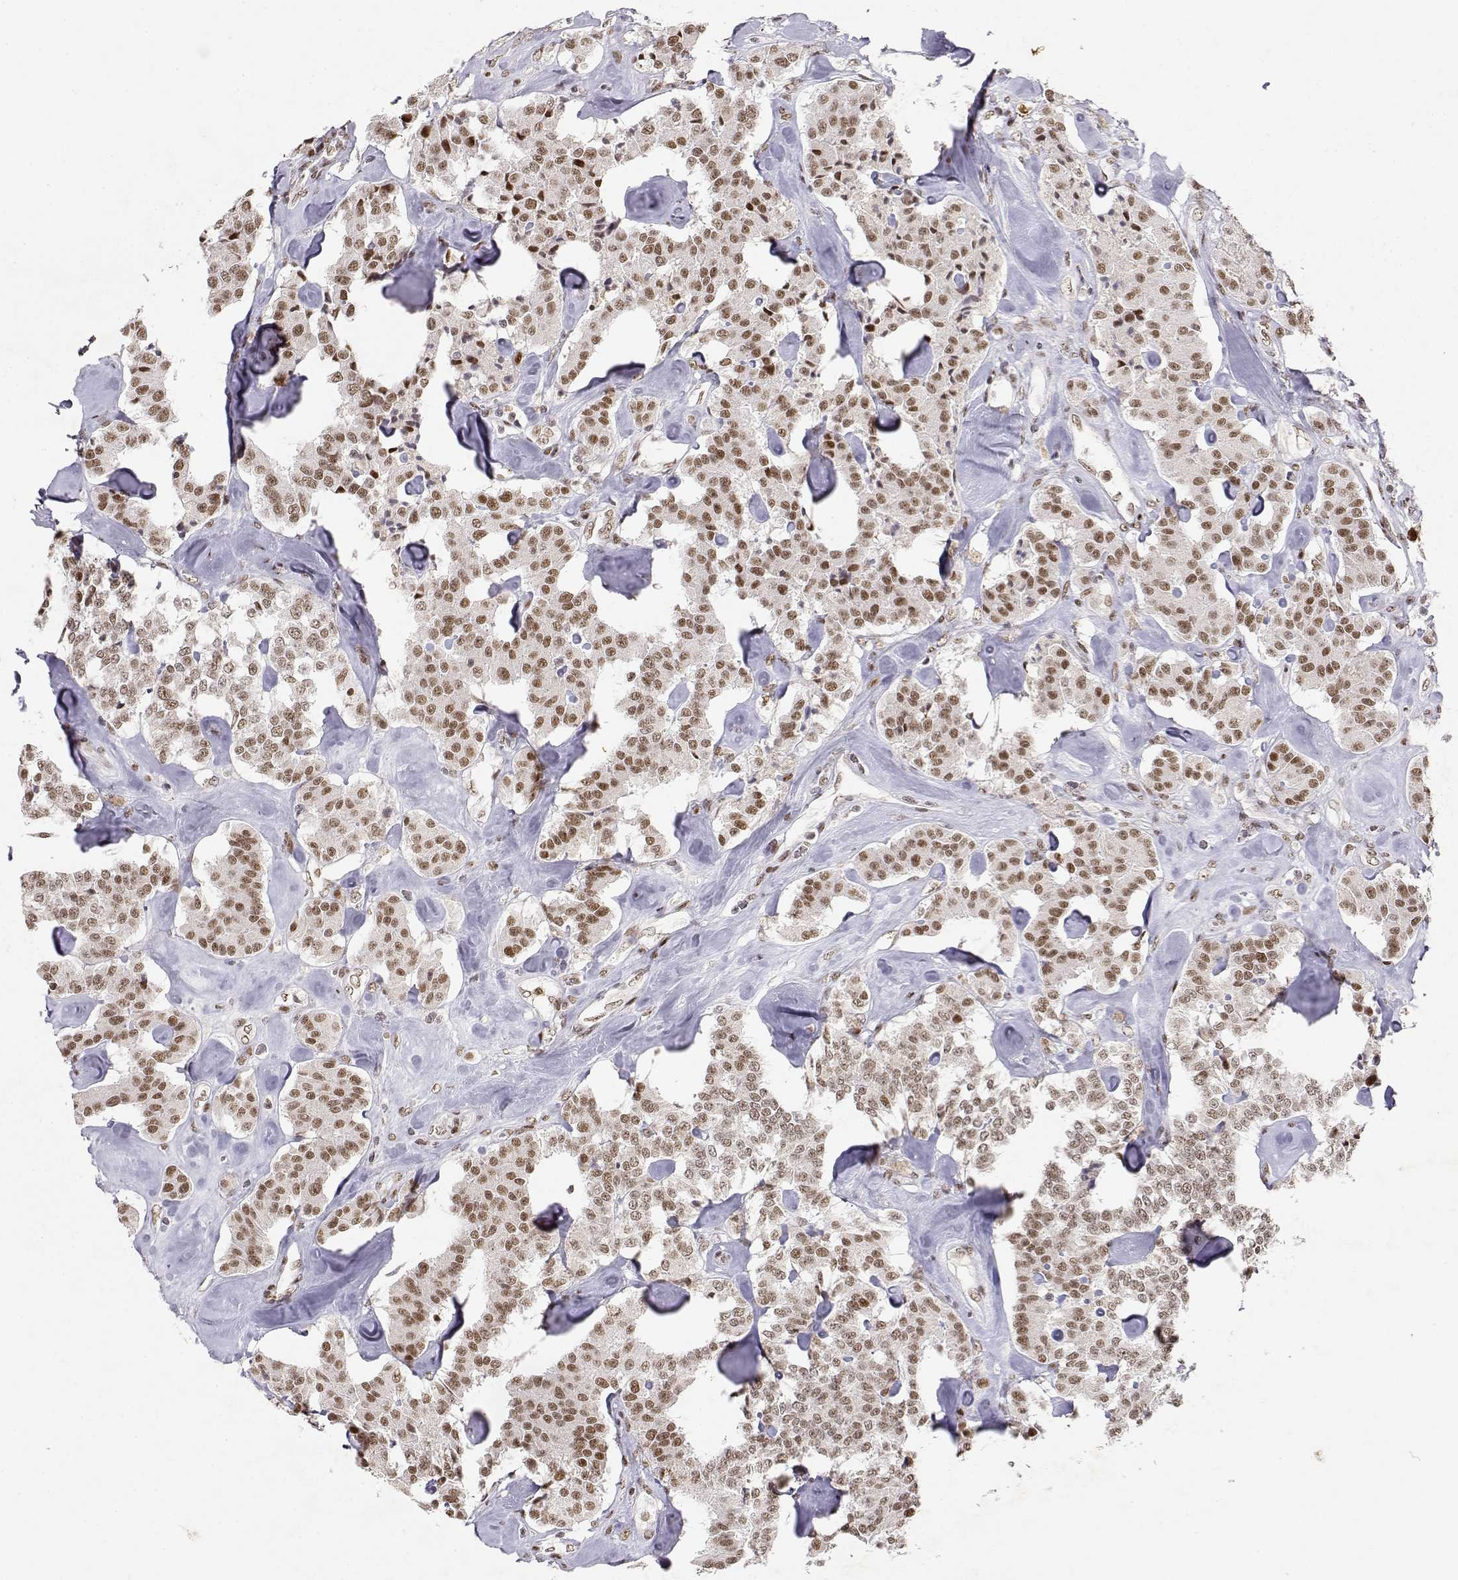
{"staining": {"intensity": "moderate", "quantity": ">75%", "location": "nuclear"}, "tissue": "carcinoid", "cell_type": "Tumor cells", "image_type": "cancer", "snomed": [{"axis": "morphology", "description": "Carcinoid, malignant, NOS"}, {"axis": "topography", "description": "Pancreas"}], "caption": "This micrograph exhibits immunohistochemistry (IHC) staining of carcinoid (malignant), with medium moderate nuclear positivity in approximately >75% of tumor cells.", "gene": "RSF1", "patient": {"sex": "male", "age": 41}}